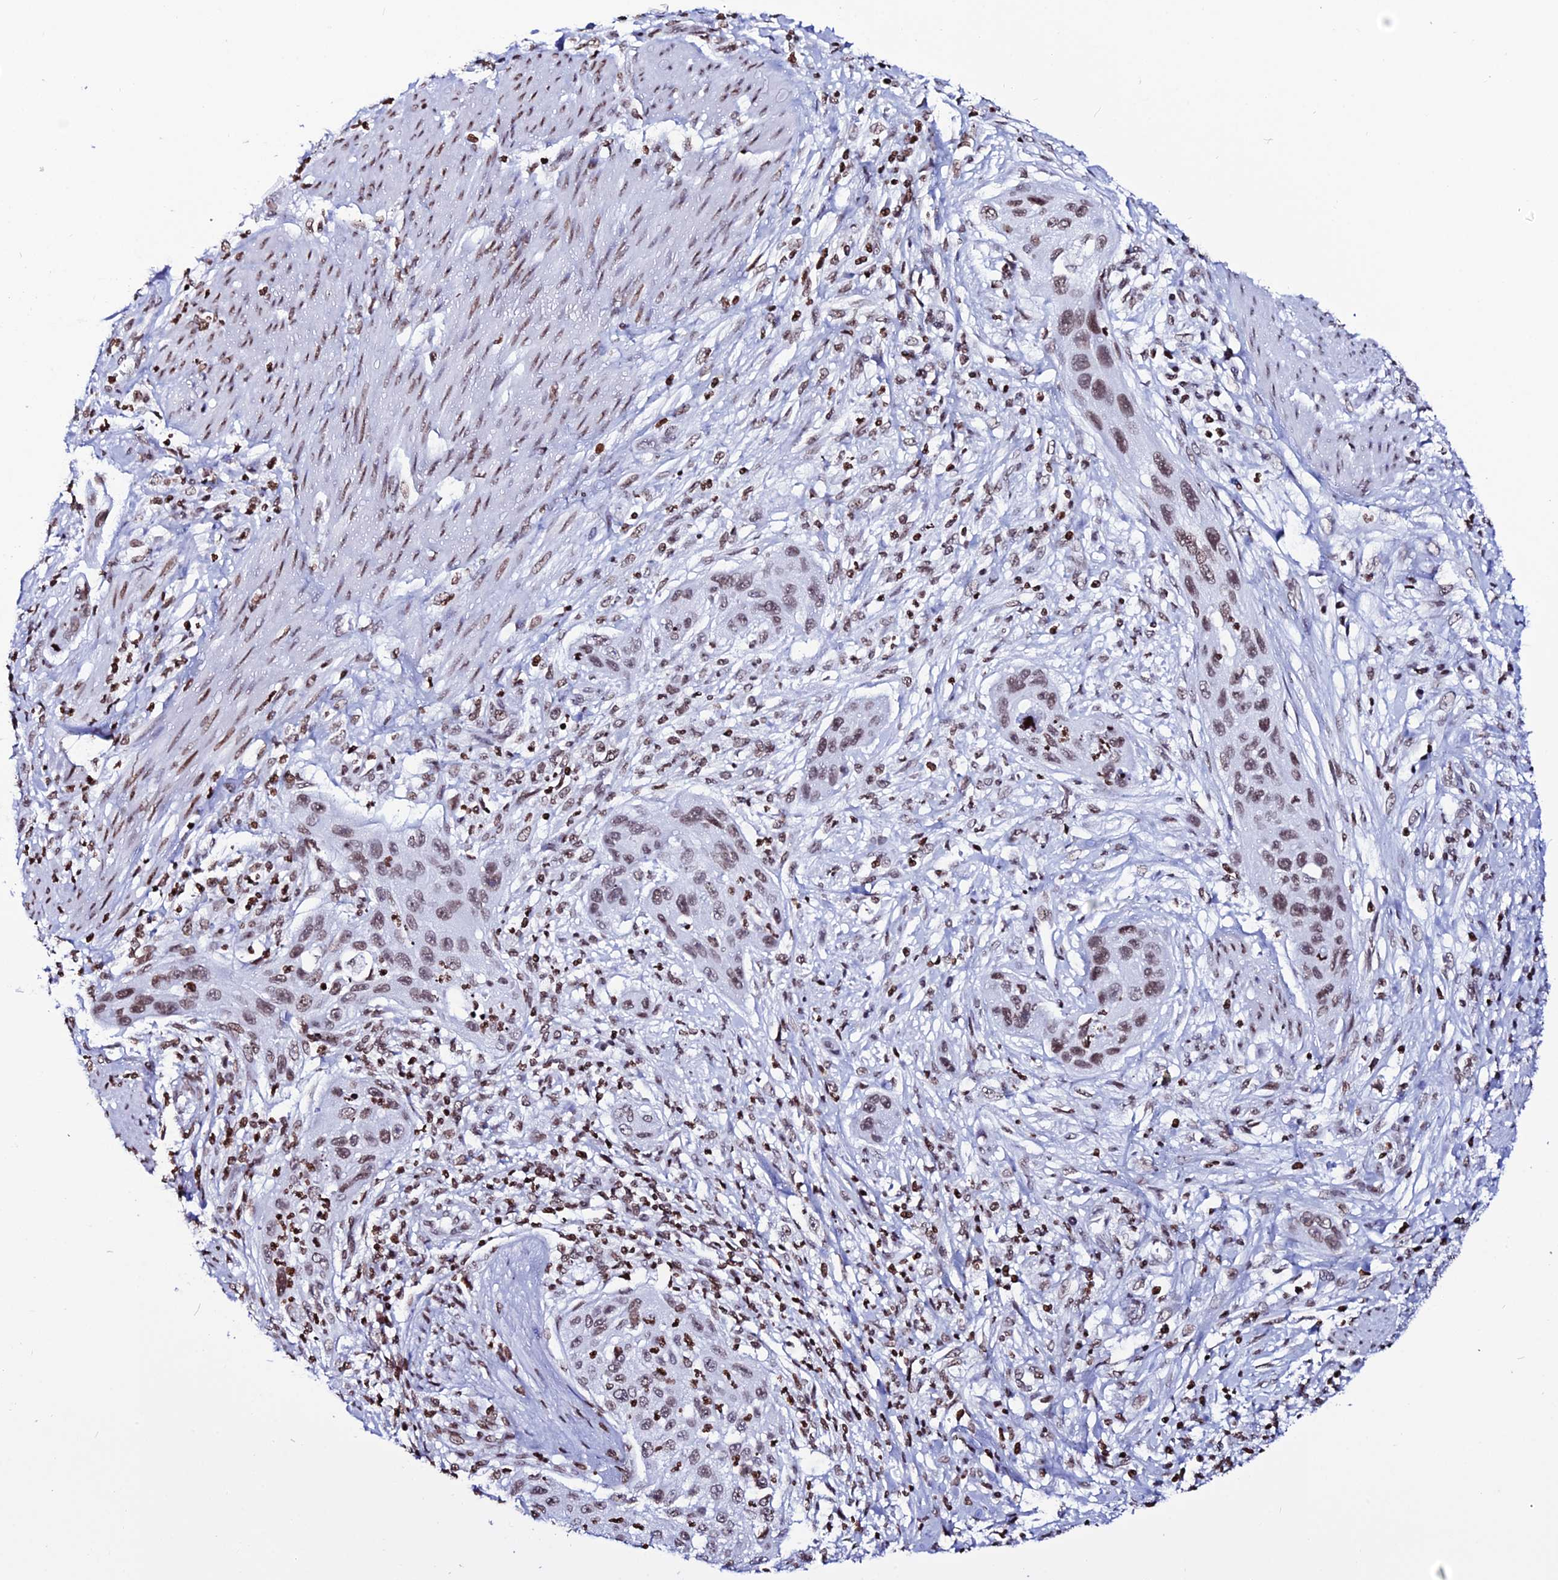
{"staining": {"intensity": "moderate", "quantity": ">75%", "location": "nuclear"}, "tissue": "cervical cancer", "cell_type": "Tumor cells", "image_type": "cancer", "snomed": [{"axis": "morphology", "description": "Squamous cell carcinoma, NOS"}, {"axis": "topography", "description": "Cervix"}], "caption": "High-power microscopy captured an IHC micrograph of cervical squamous cell carcinoma, revealing moderate nuclear positivity in approximately >75% of tumor cells.", "gene": "MACROH2A2", "patient": {"sex": "female", "age": 42}}